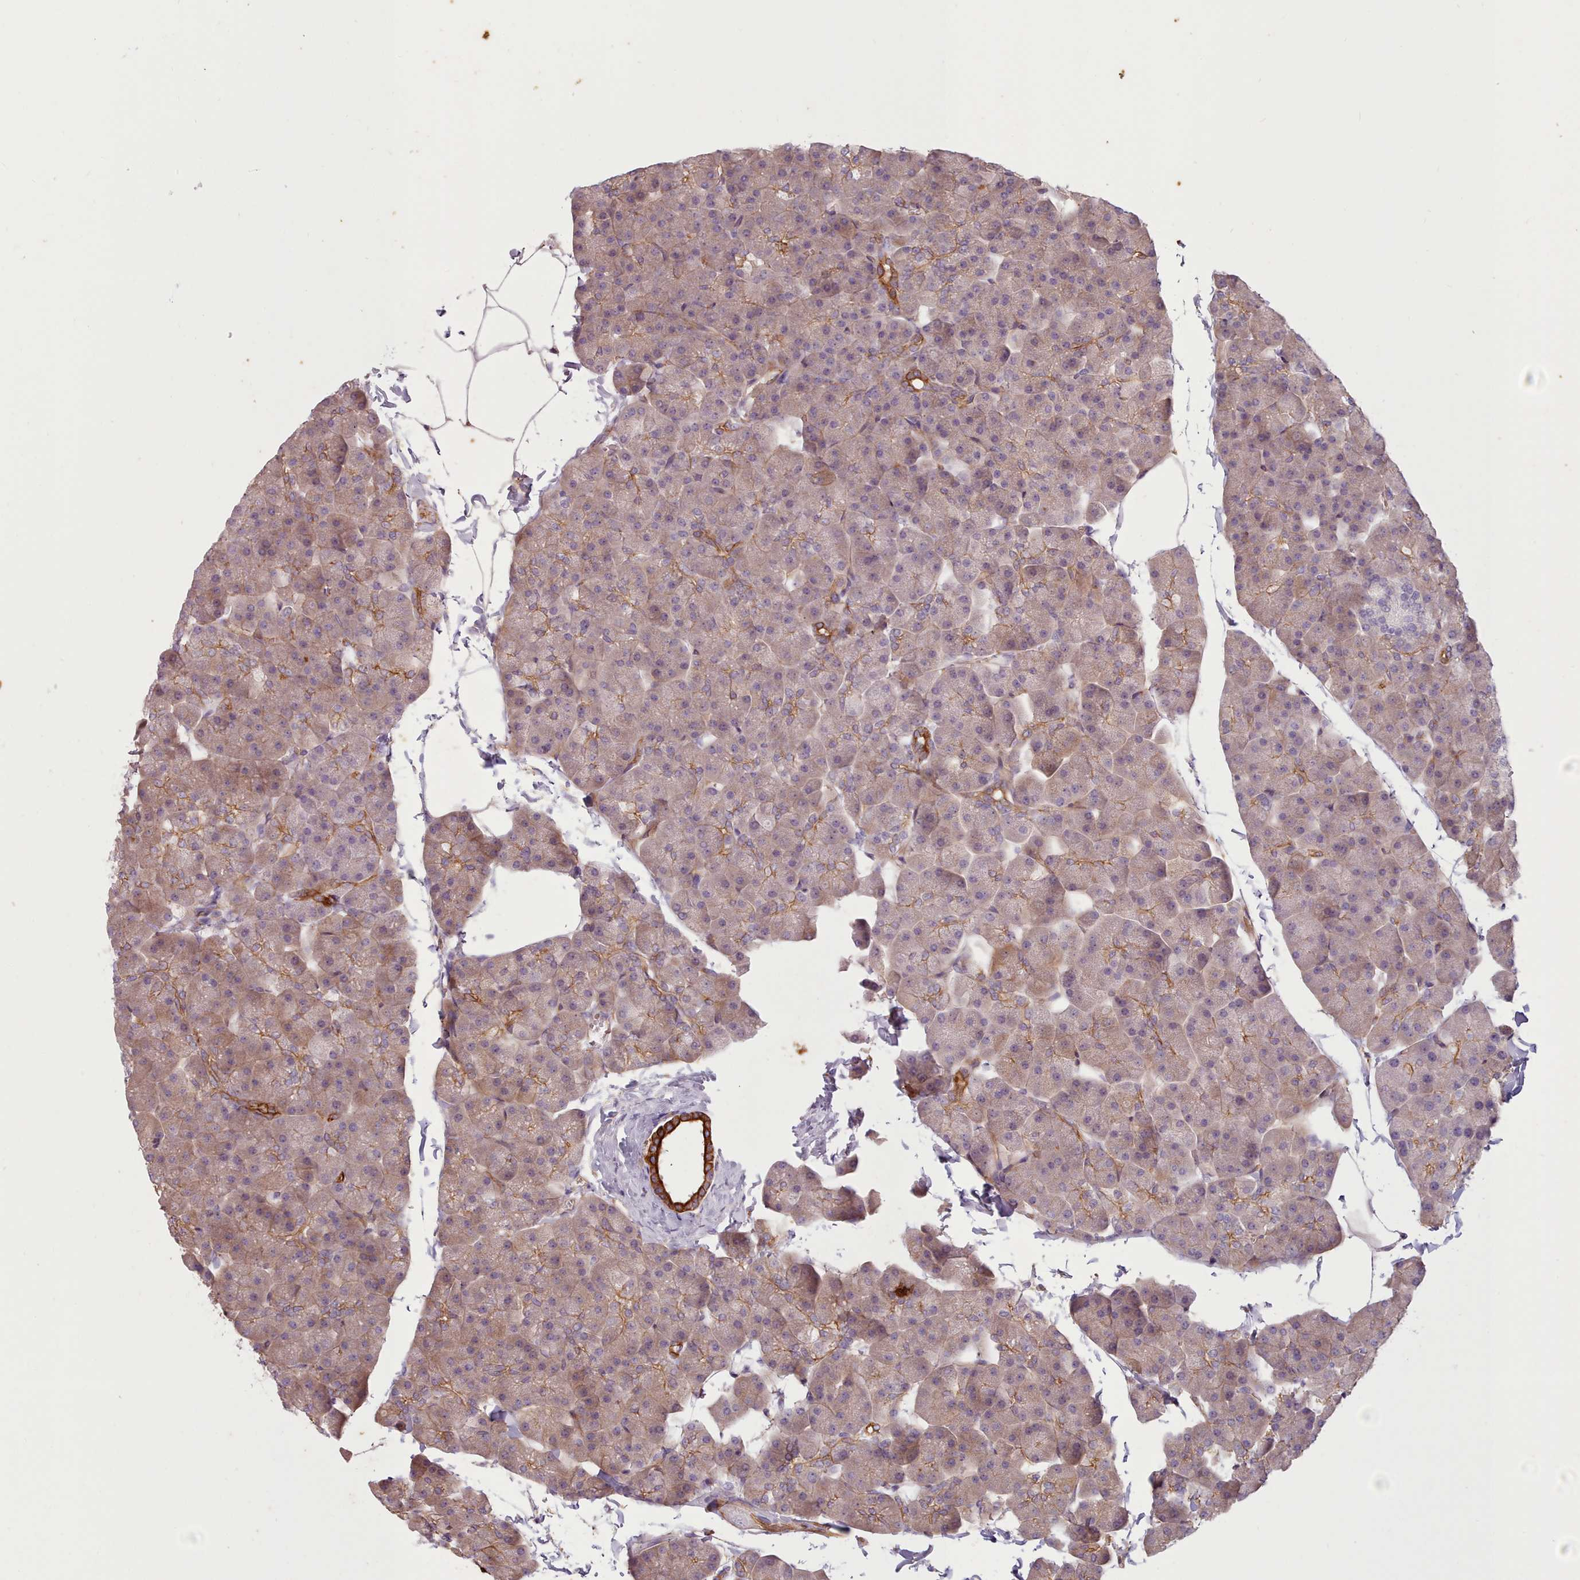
{"staining": {"intensity": "moderate", "quantity": "25%-75%", "location": "cytoplasmic/membranous"}, "tissue": "pancreas", "cell_type": "Exocrine glandular cells", "image_type": "normal", "snomed": [{"axis": "morphology", "description": "Normal tissue, NOS"}, {"axis": "topography", "description": "Pancreas"}], "caption": "Immunohistochemical staining of benign human pancreas displays 25%-75% levels of moderate cytoplasmic/membranous protein expression in approximately 25%-75% of exocrine glandular cells. The staining is performed using DAB (3,3'-diaminobenzidine) brown chromogen to label protein expression. The nuclei are counter-stained blue using hematoxylin.", "gene": "PLD4", "patient": {"sex": "male", "age": 35}}